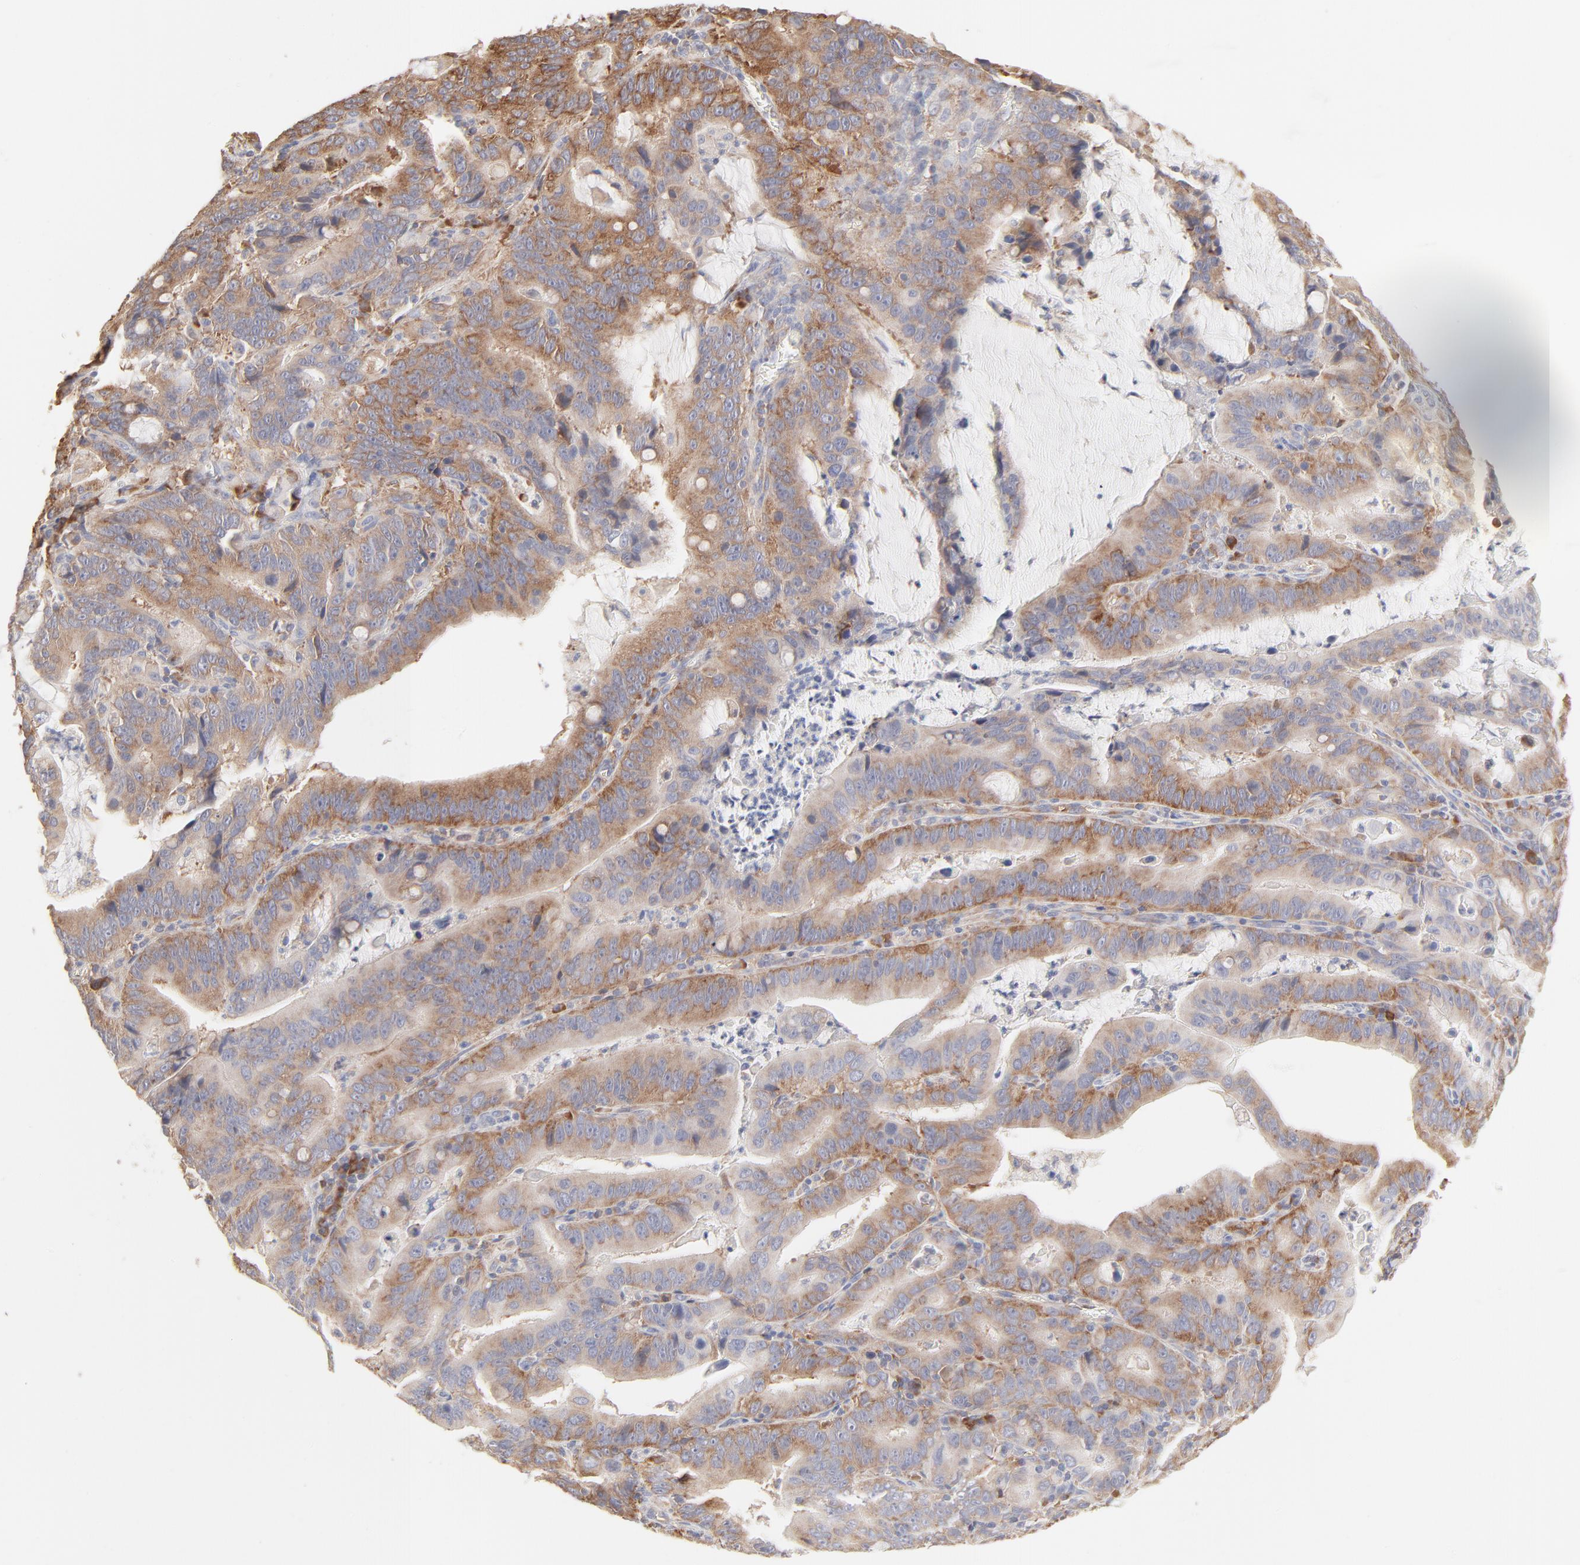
{"staining": {"intensity": "strong", "quantity": ">75%", "location": "cytoplasmic/membranous"}, "tissue": "stomach cancer", "cell_type": "Tumor cells", "image_type": "cancer", "snomed": [{"axis": "morphology", "description": "Adenocarcinoma, NOS"}, {"axis": "topography", "description": "Stomach, upper"}], "caption": "Human stomach adenocarcinoma stained for a protein (brown) reveals strong cytoplasmic/membranous positive expression in about >75% of tumor cells.", "gene": "RPS21", "patient": {"sex": "male", "age": 63}}